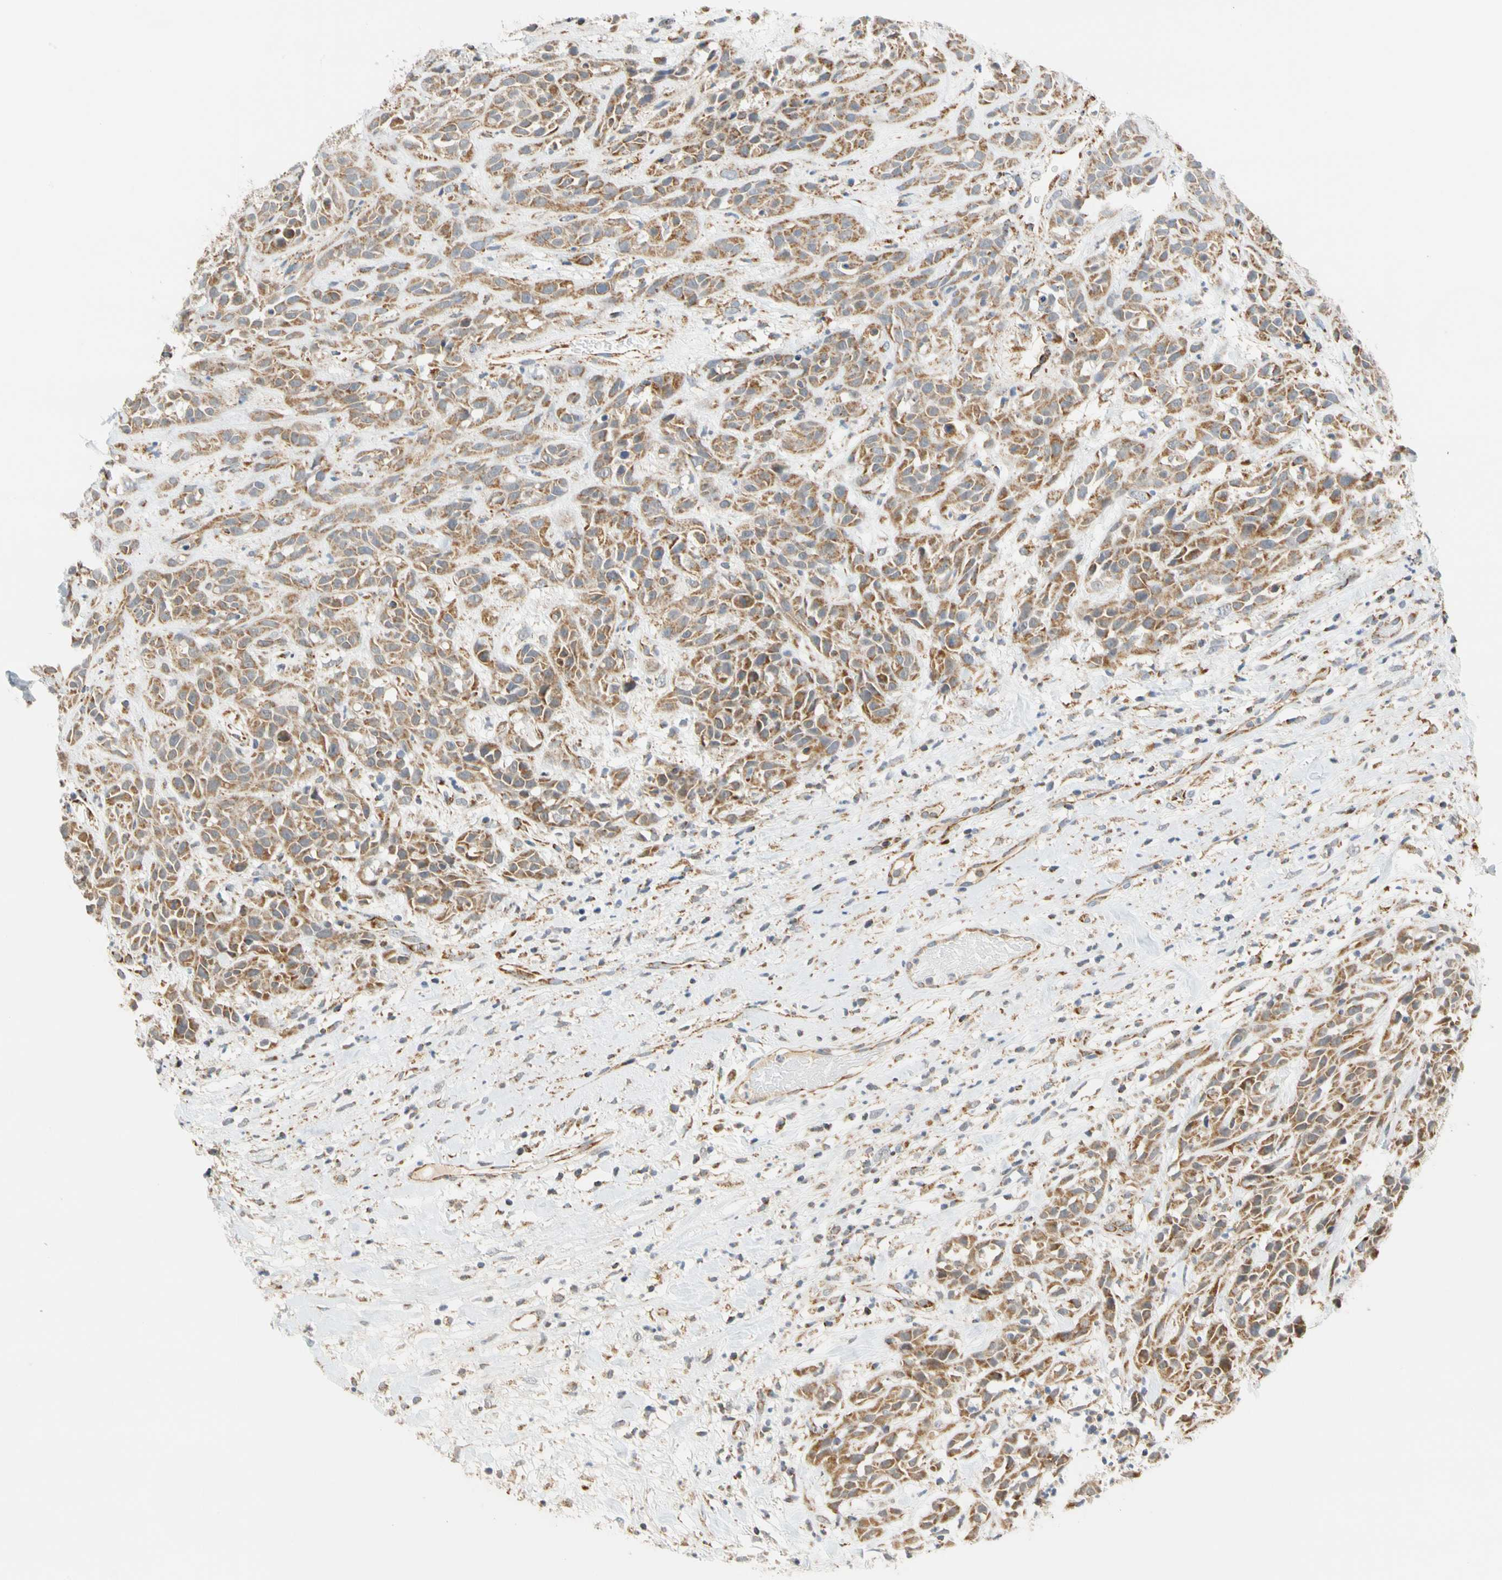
{"staining": {"intensity": "moderate", "quantity": ">75%", "location": "cytoplasmic/membranous"}, "tissue": "head and neck cancer", "cell_type": "Tumor cells", "image_type": "cancer", "snomed": [{"axis": "morphology", "description": "Normal tissue, NOS"}, {"axis": "morphology", "description": "Squamous cell carcinoma, NOS"}, {"axis": "topography", "description": "Cartilage tissue"}, {"axis": "topography", "description": "Head-Neck"}], "caption": "Immunohistochemical staining of human head and neck cancer (squamous cell carcinoma) exhibits medium levels of moderate cytoplasmic/membranous protein positivity in about >75% of tumor cells. (Stains: DAB (3,3'-diaminobenzidine) in brown, nuclei in blue, Microscopy: brightfield microscopy at high magnification).", "gene": "SFXN3", "patient": {"sex": "male", "age": 62}}